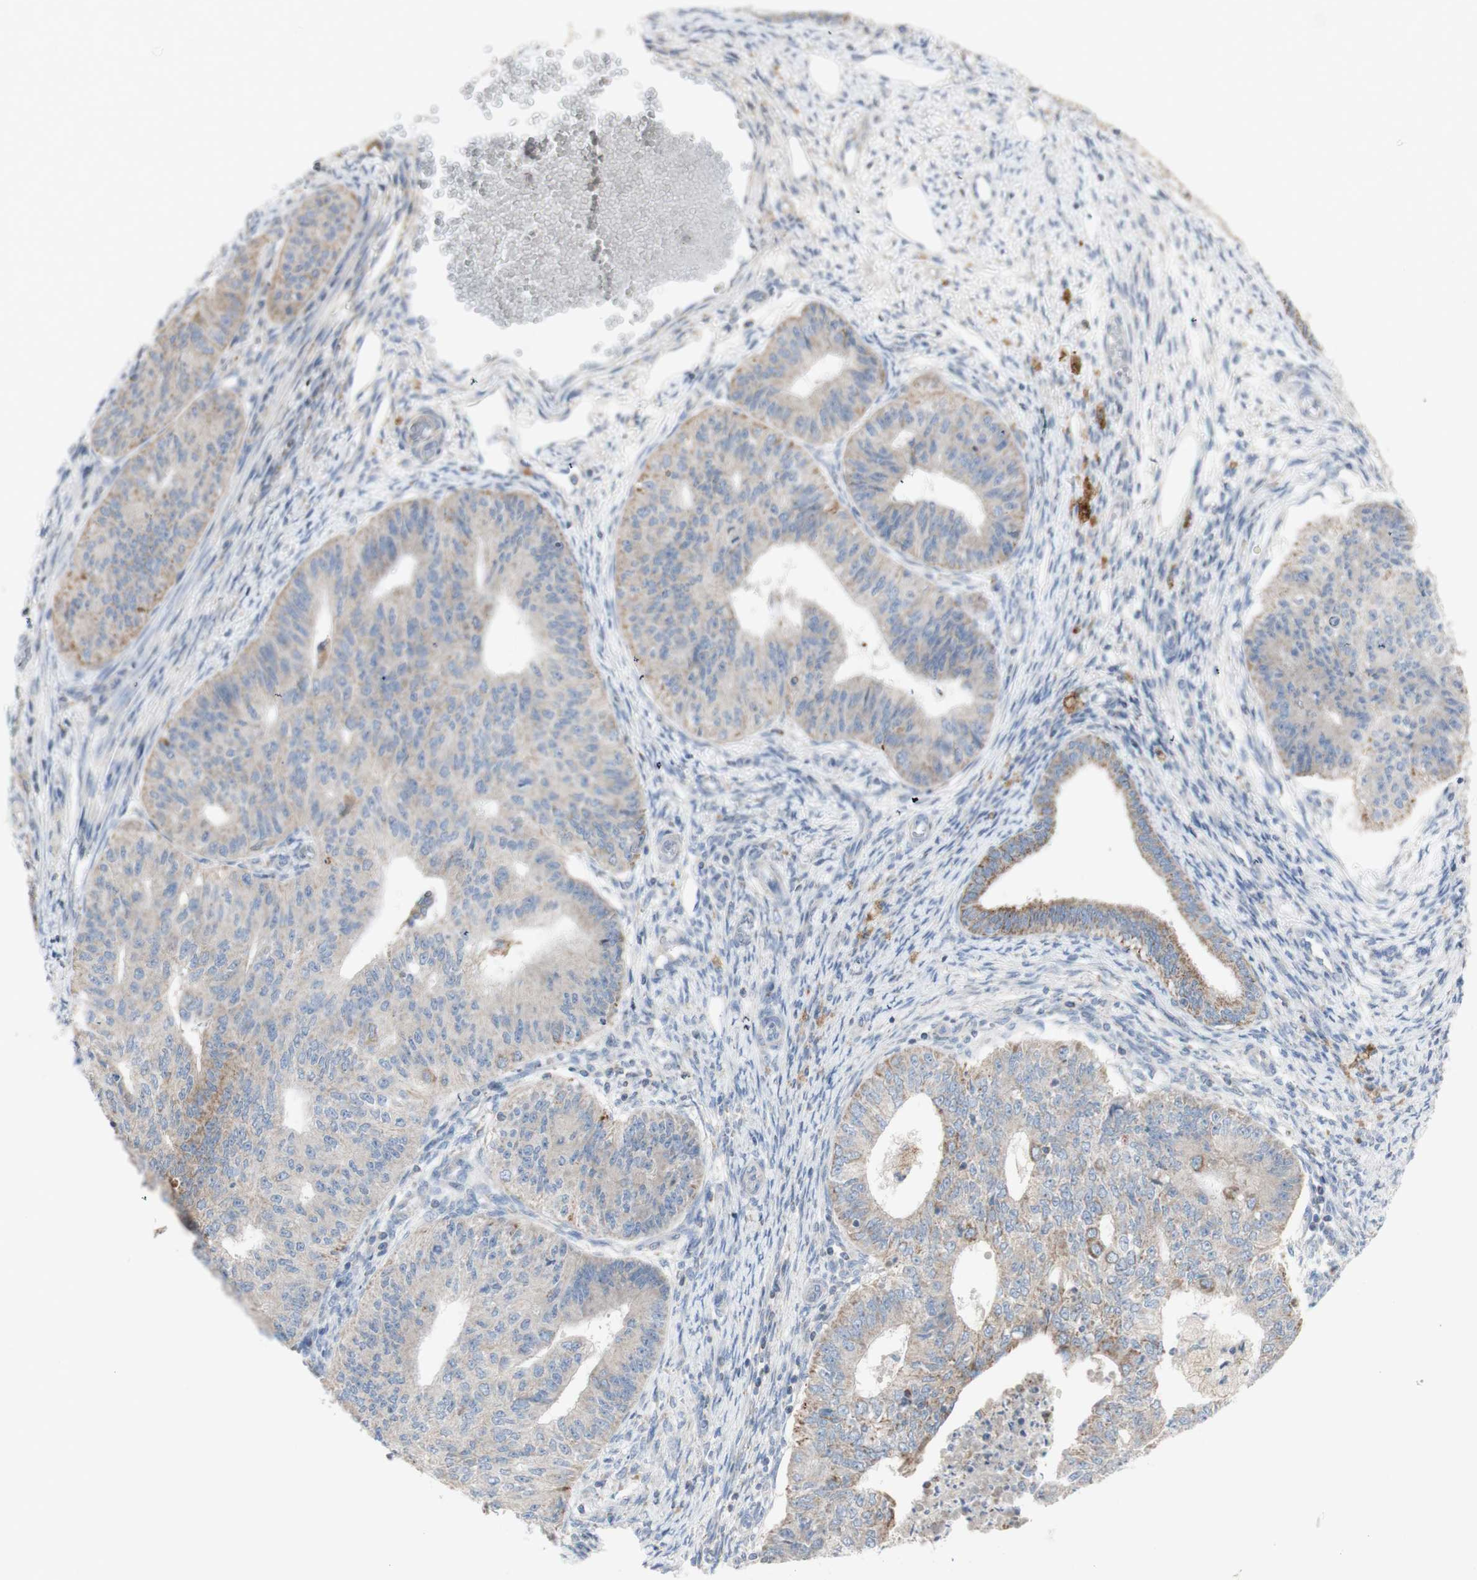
{"staining": {"intensity": "weak", "quantity": "25%-75%", "location": "cytoplasmic/membranous"}, "tissue": "endometrial cancer", "cell_type": "Tumor cells", "image_type": "cancer", "snomed": [{"axis": "morphology", "description": "Adenocarcinoma, NOS"}, {"axis": "topography", "description": "Endometrium"}], "caption": "The image displays a brown stain indicating the presence of a protein in the cytoplasmic/membranous of tumor cells in endometrial adenocarcinoma. Immunohistochemistry stains the protein in brown and the nuclei are stained blue.", "gene": "CNTNAP1", "patient": {"sex": "female", "age": 32}}